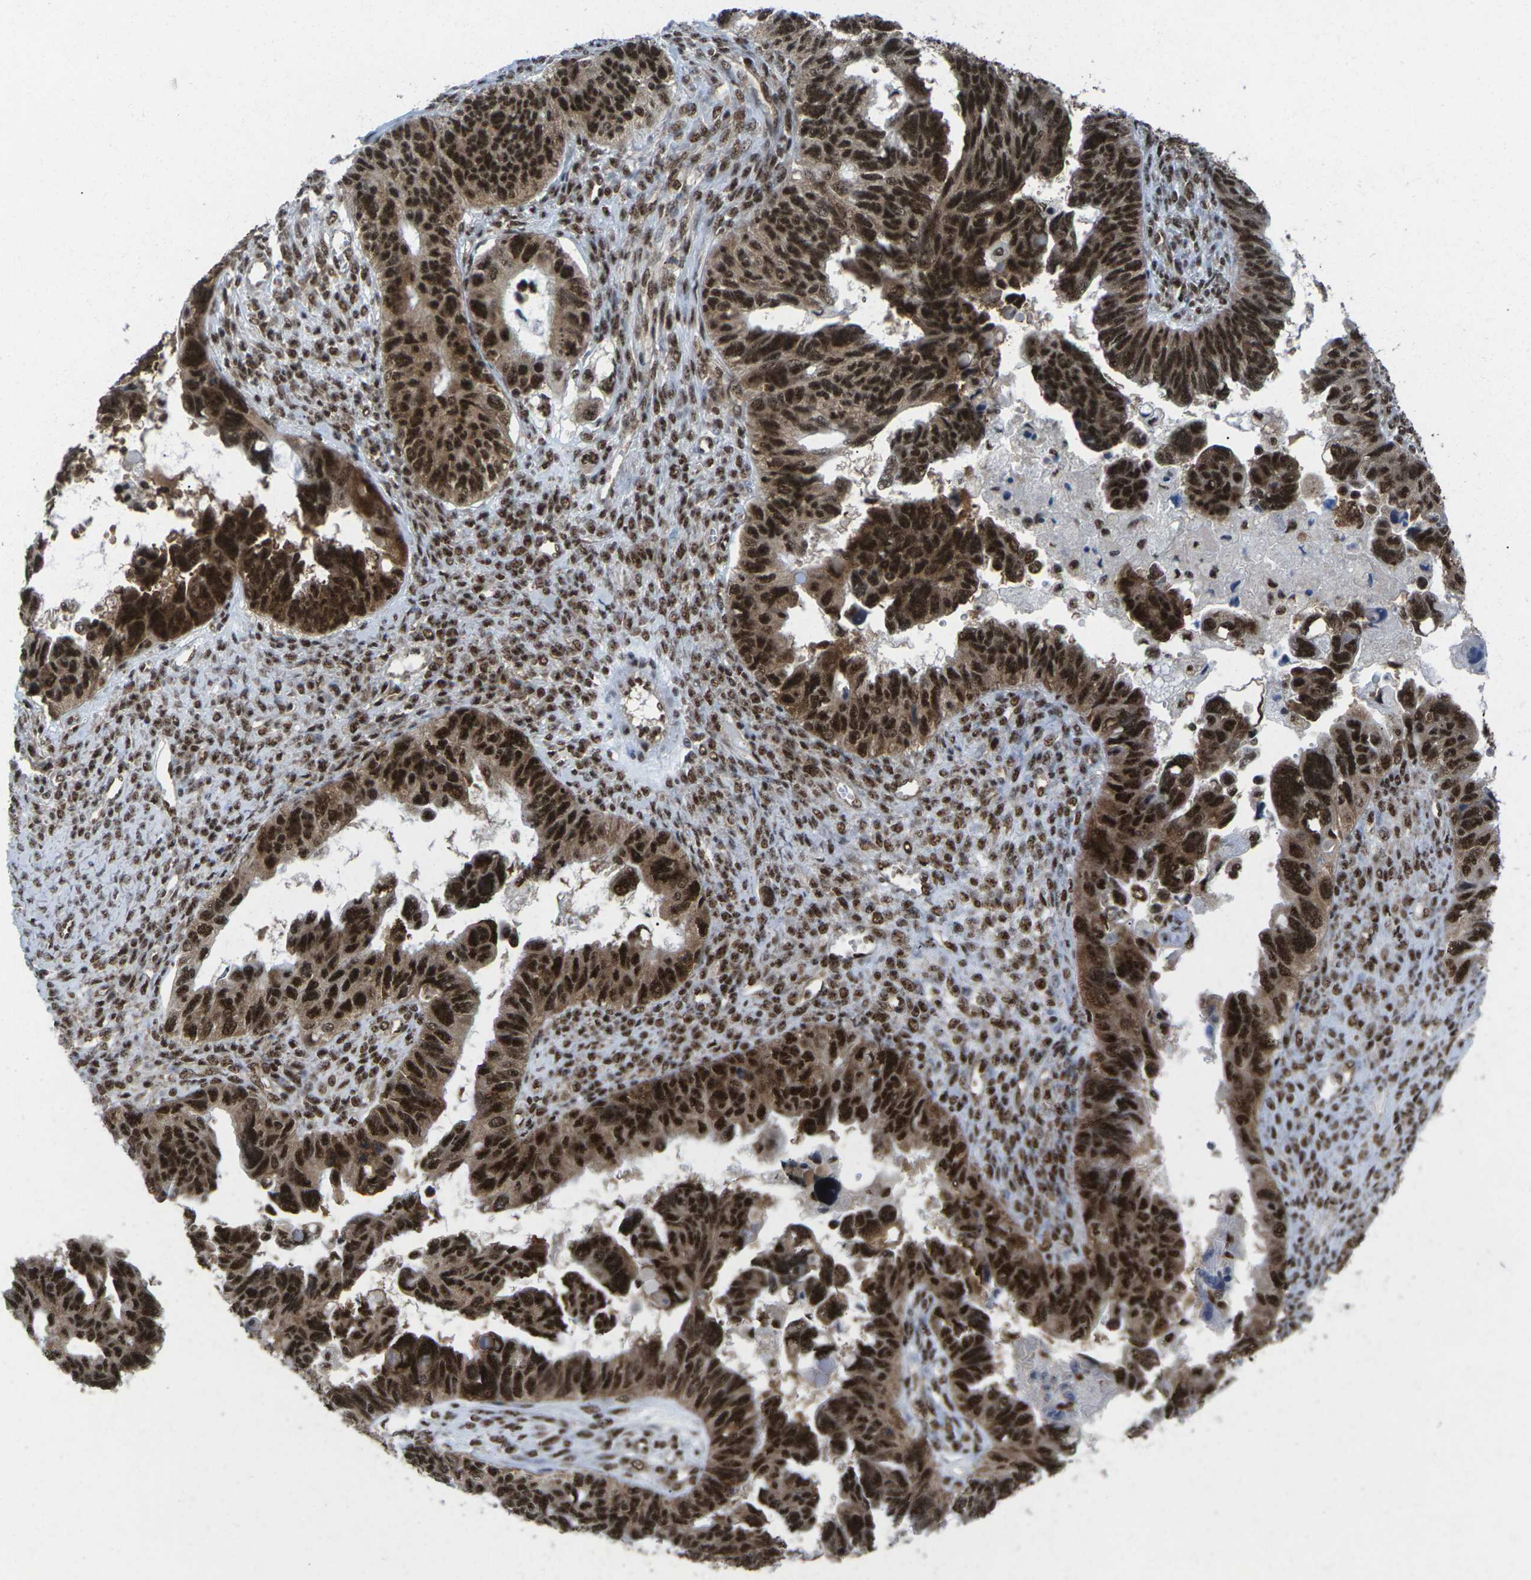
{"staining": {"intensity": "strong", "quantity": ">75%", "location": "cytoplasmic/membranous,nuclear"}, "tissue": "ovarian cancer", "cell_type": "Tumor cells", "image_type": "cancer", "snomed": [{"axis": "morphology", "description": "Cystadenocarcinoma, serous, NOS"}, {"axis": "topography", "description": "Ovary"}], "caption": "IHC image of ovarian cancer (serous cystadenocarcinoma) stained for a protein (brown), which demonstrates high levels of strong cytoplasmic/membranous and nuclear staining in approximately >75% of tumor cells.", "gene": "MAGOH", "patient": {"sex": "female", "age": 79}}